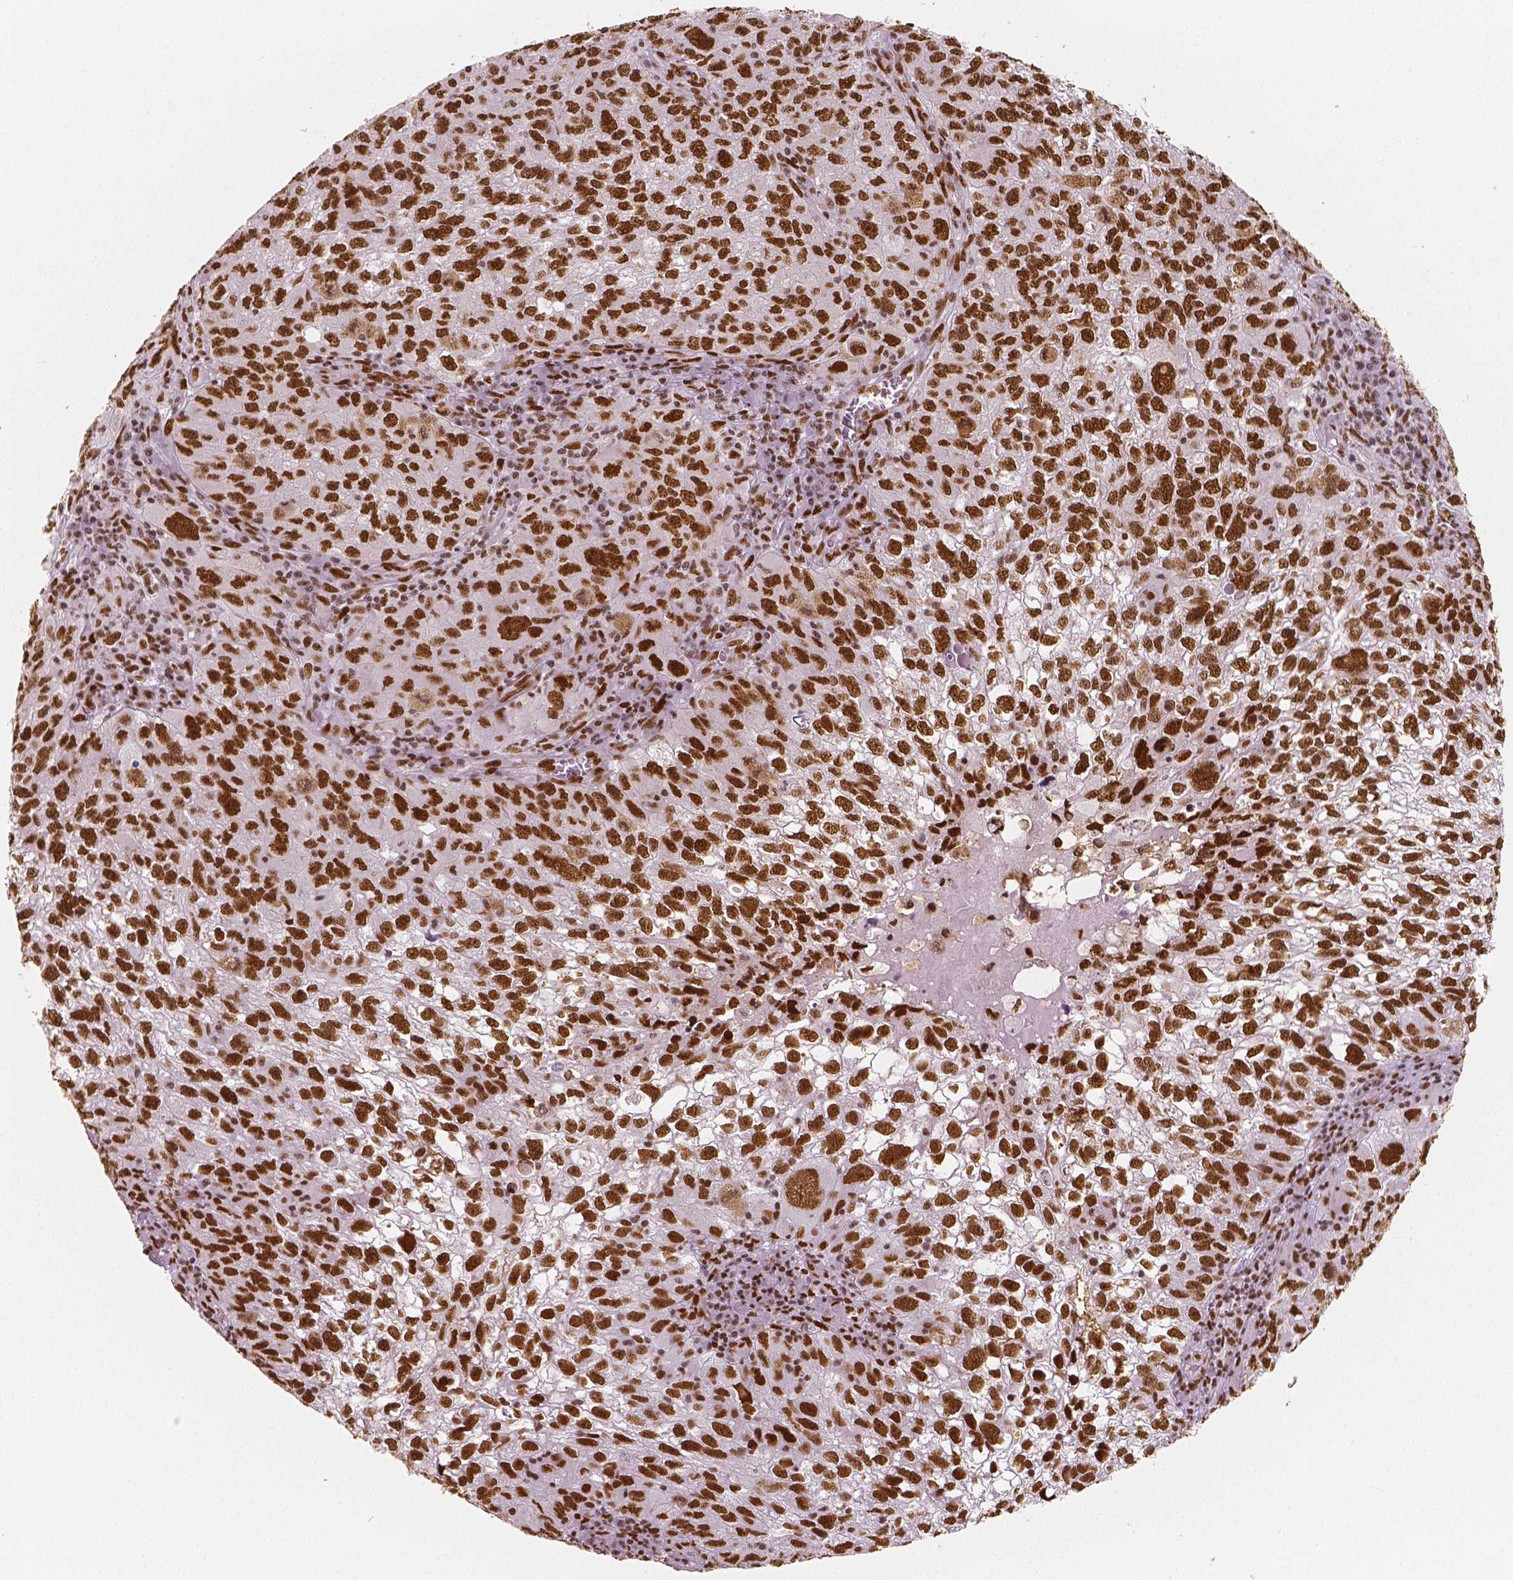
{"staining": {"intensity": "strong", "quantity": ">75%", "location": "nuclear"}, "tissue": "cervical cancer", "cell_type": "Tumor cells", "image_type": "cancer", "snomed": [{"axis": "morphology", "description": "Squamous cell carcinoma, NOS"}, {"axis": "topography", "description": "Cervix"}], "caption": "Strong nuclear protein staining is appreciated in approximately >75% of tumor cells in cervical cancer.", "gene": "NUCKS1", "patient": {"sex": "female", "age": 55}}